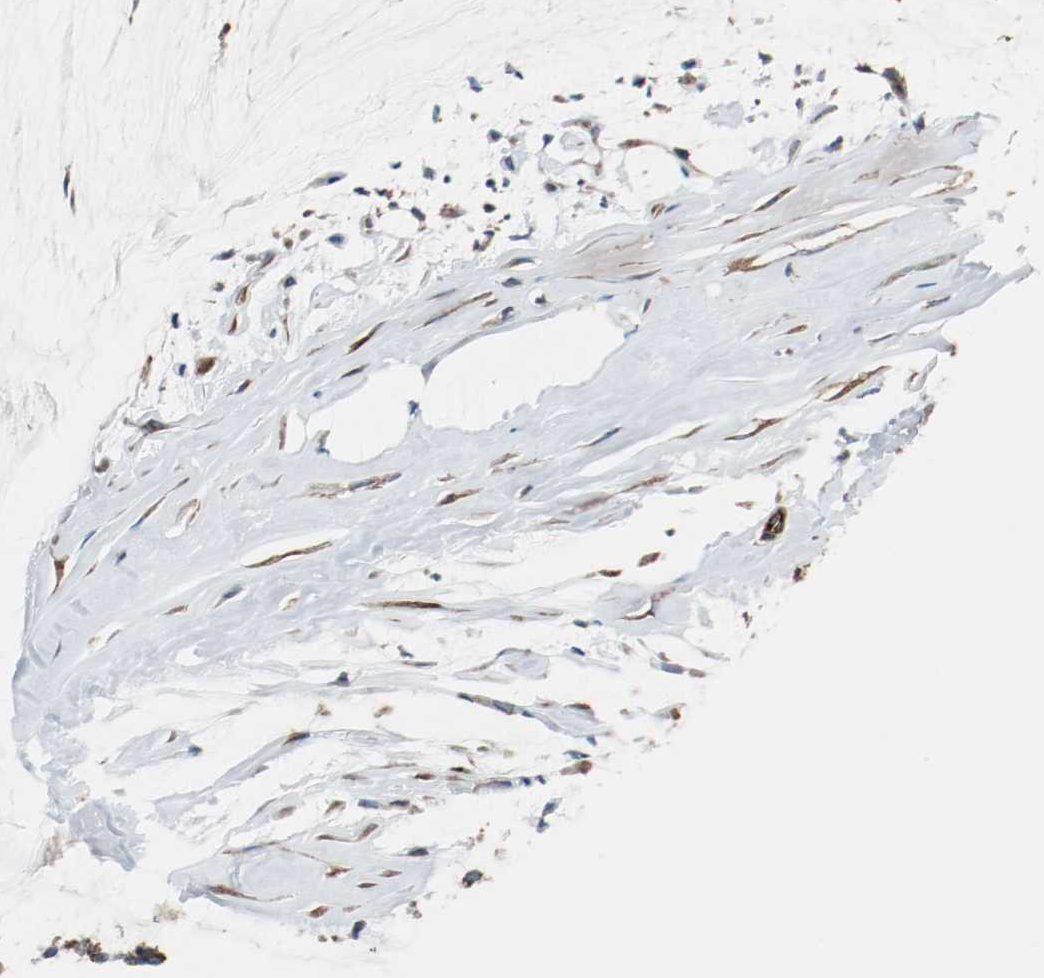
{"staining": {"intensity": "moderate", "quantity": ">75%", "location": "cytoplasmic/membranous"}, "tissue": "ovarian cancer", "cell_type": "Tumor cells", "image_type": "cancer", "snomed": [{"axis": "morphology", "description": "Cystadenocarcinoma, mucinous, NOS"}, {"axis": "topography", "description": "Ovary"}], "caption": "Ovarian cancer (mucinous cystadenocarcinoma) stained with a brown dye demonstrates moderate cytoplasmic/membranous positive positivity in about >75% of tumor cells.", "gene": "TUBA3D", "patient": {"sex": "female", "age": 39}}